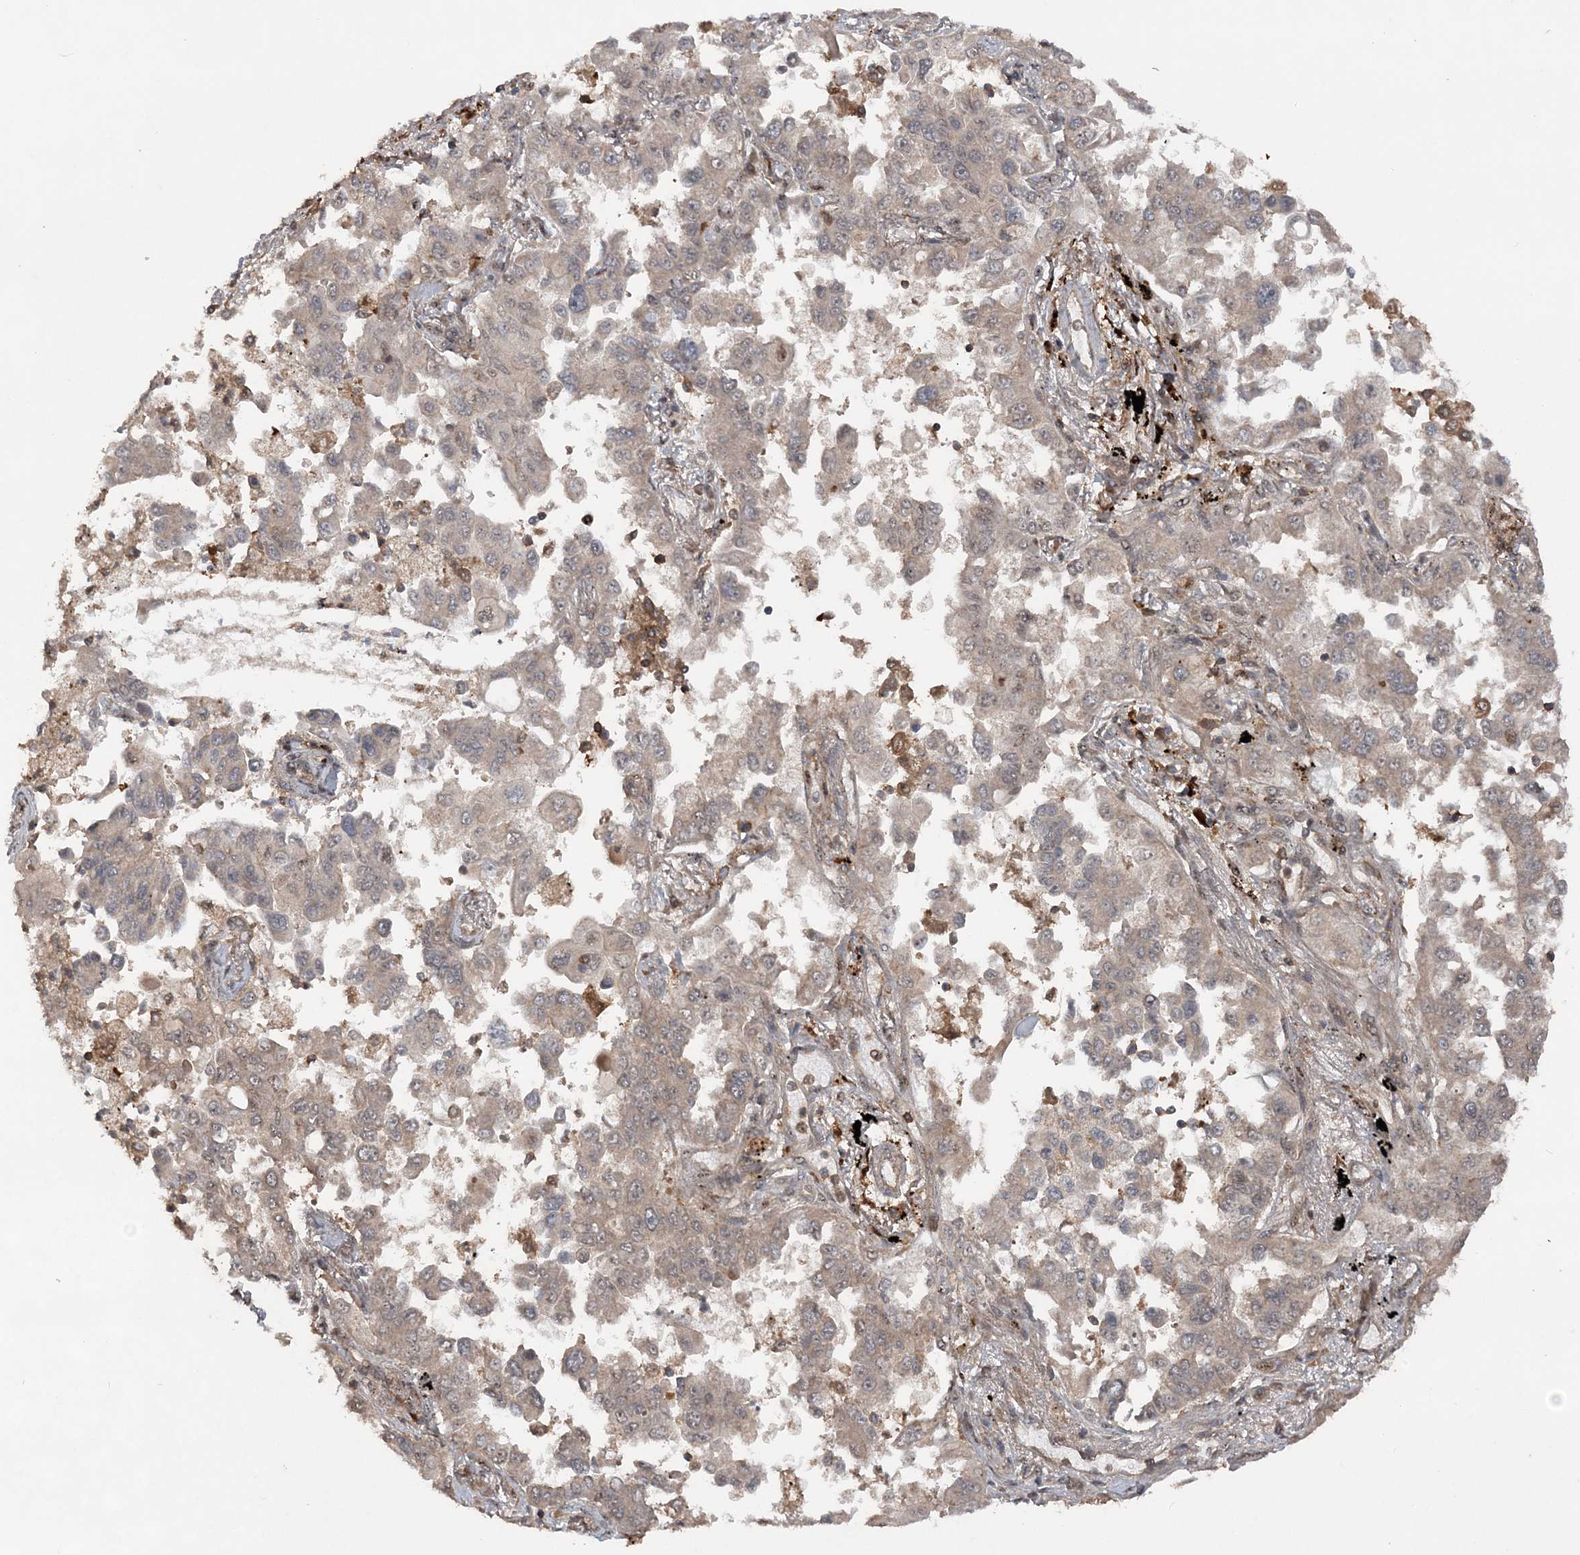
{"staining": {"intensity": "moderate", "quantity": "25%-75%", "location": "cytoplasmic/membranous"}, "tissue": "lung cancer", "cell_type": "Tumor cells", "image_type": "cancer", "snomed": [{"axis": "morphology", "description": "Adenocarcinoma, NOS"}, {"axis": "topography", "description": "Lung"}], "caption": "IHC micrograph of neoplastic tissue: lung adenocarcinoma stained using immunohistochemistry reveals medium levels of moderate protein expression localized specifically in the cytoplasmic/membranous of tumor cells, appearing as a cytoplasmic/membranous brown color.", "gene": "LACC1", "patient": {"sex": "female", "age": 67}}